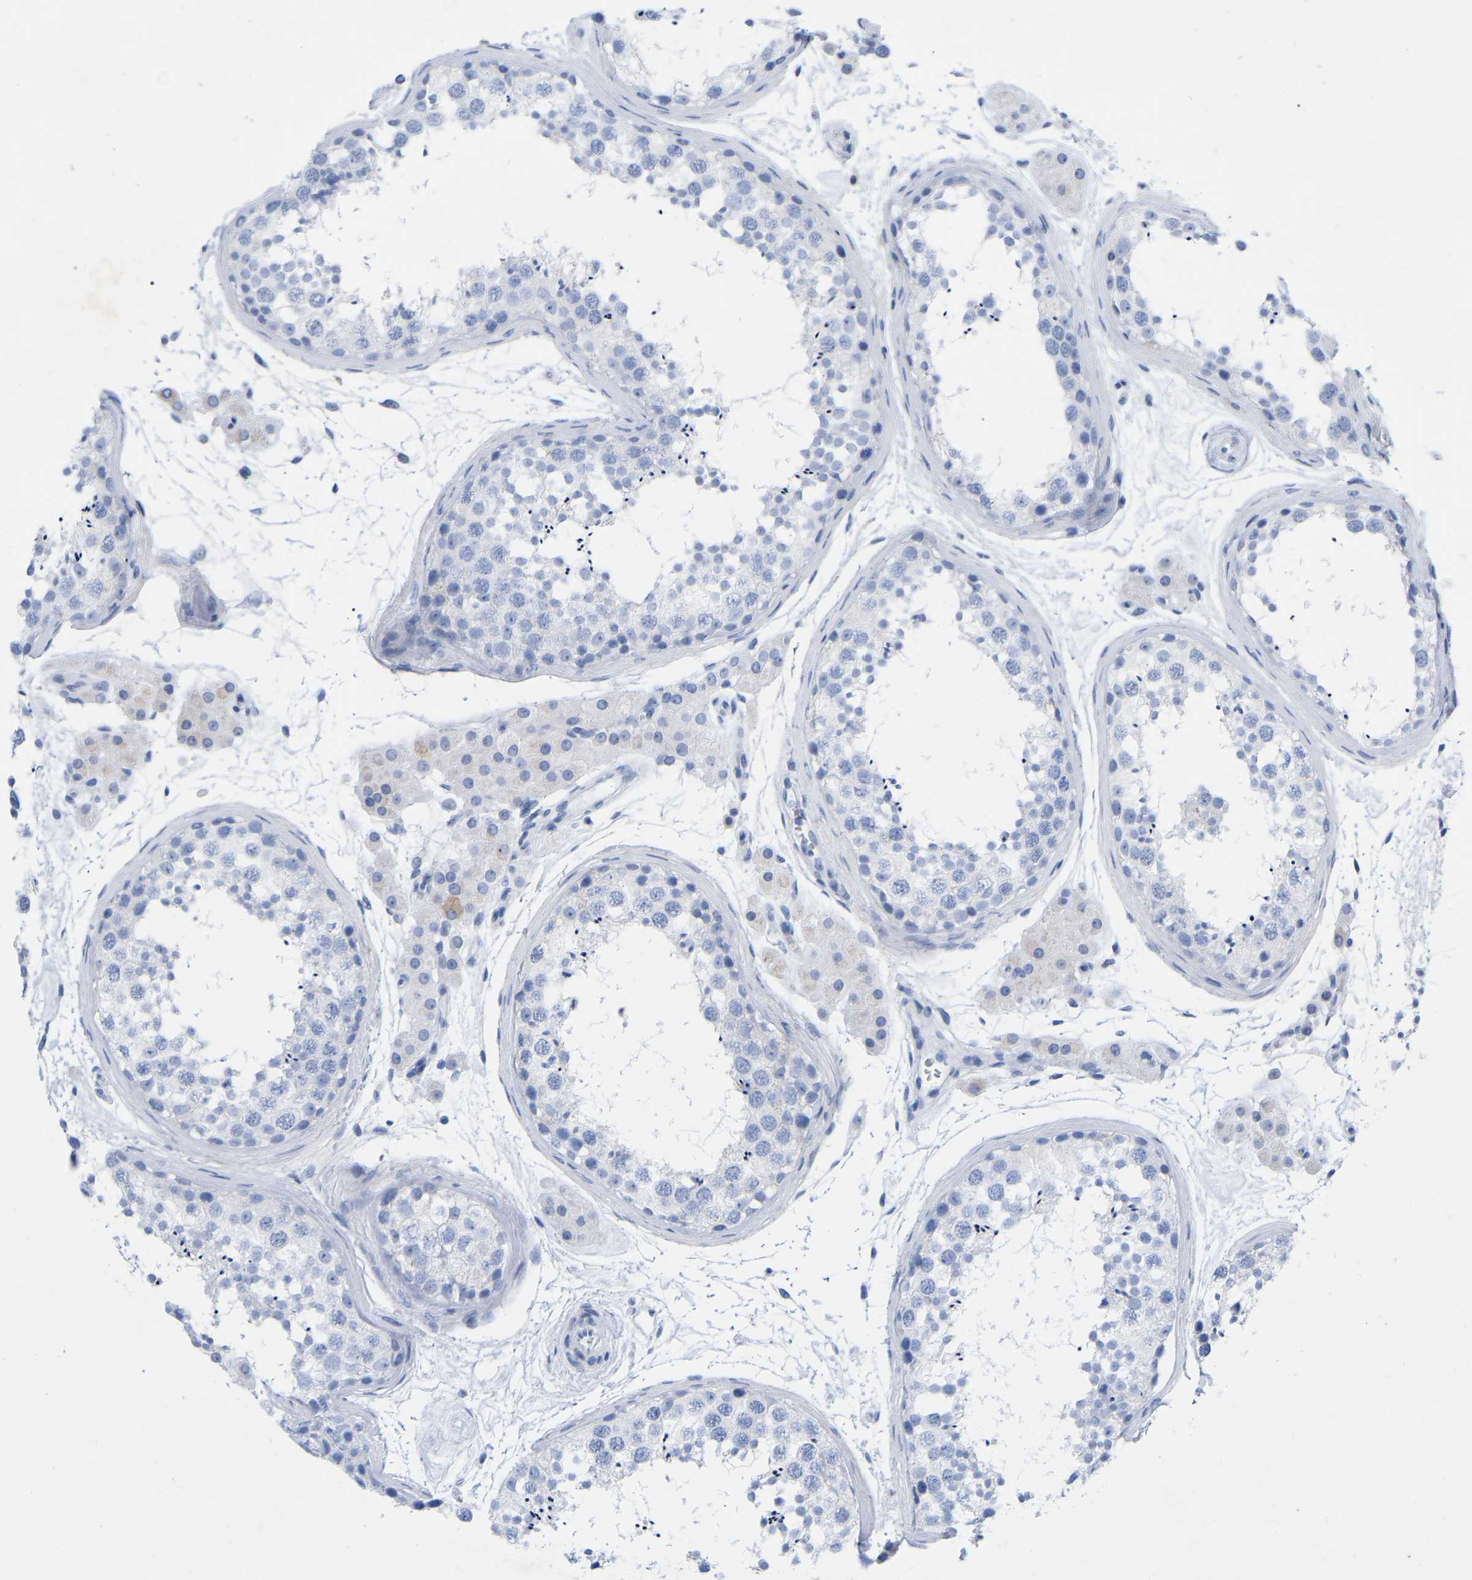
{"staining": {"intensity": "negative", "quantity": "none", "location": "none"}, "tissue": "testis", "cell_type": "Cells in seminiferous ducts", "image_type": "normal", "snomed": [{"axis": "morphology", "description": "Normal tissue, NOS"}, {"axis": "topography", "description": "Testis"}], "caption": "Human testis stained for a protein using immunohistochemistry shows no positivity in cells in seminiferous ducts.", "gene": "ZNF629", "patient": {"sex": "male", "age": 56}}